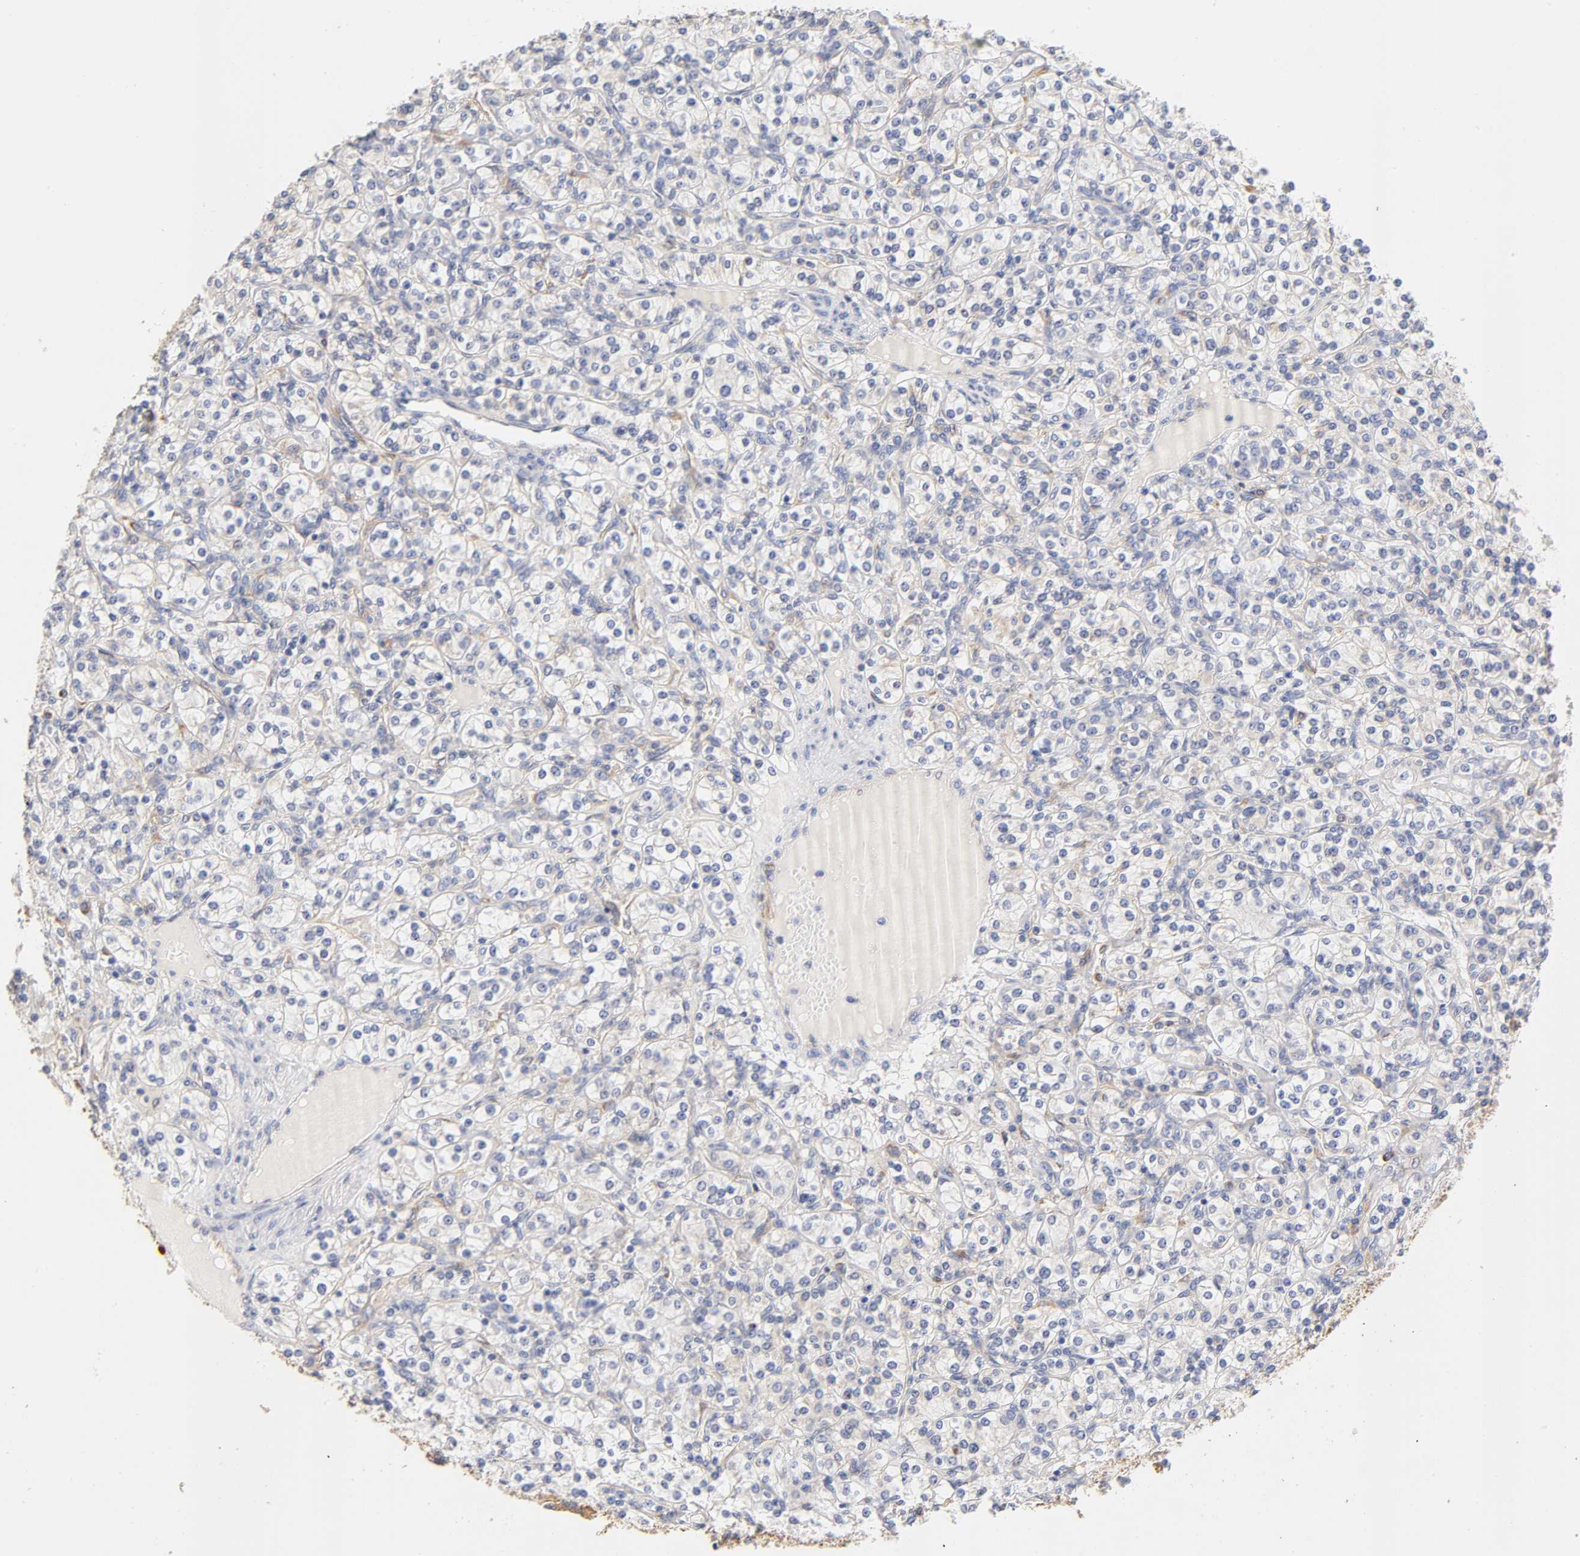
{"staining": {"intensity": "negative", "quantity": "none", "location": "none"}, "tissue": "renal cancer", "cell_type": "Tumor cells", "image_type": "cancer", "snomed": [{"axis": "morphology", "description": "Adenocarcinoma, NOS"}, {"axis": "topography", "description": "Kidney"}], "caption": "Renal cancer stained for a protein using immunohistochemistry exhibits no expression tumor cells.", "gene": "LAMB1", "patient": {"sex": "male", "age": 77}}